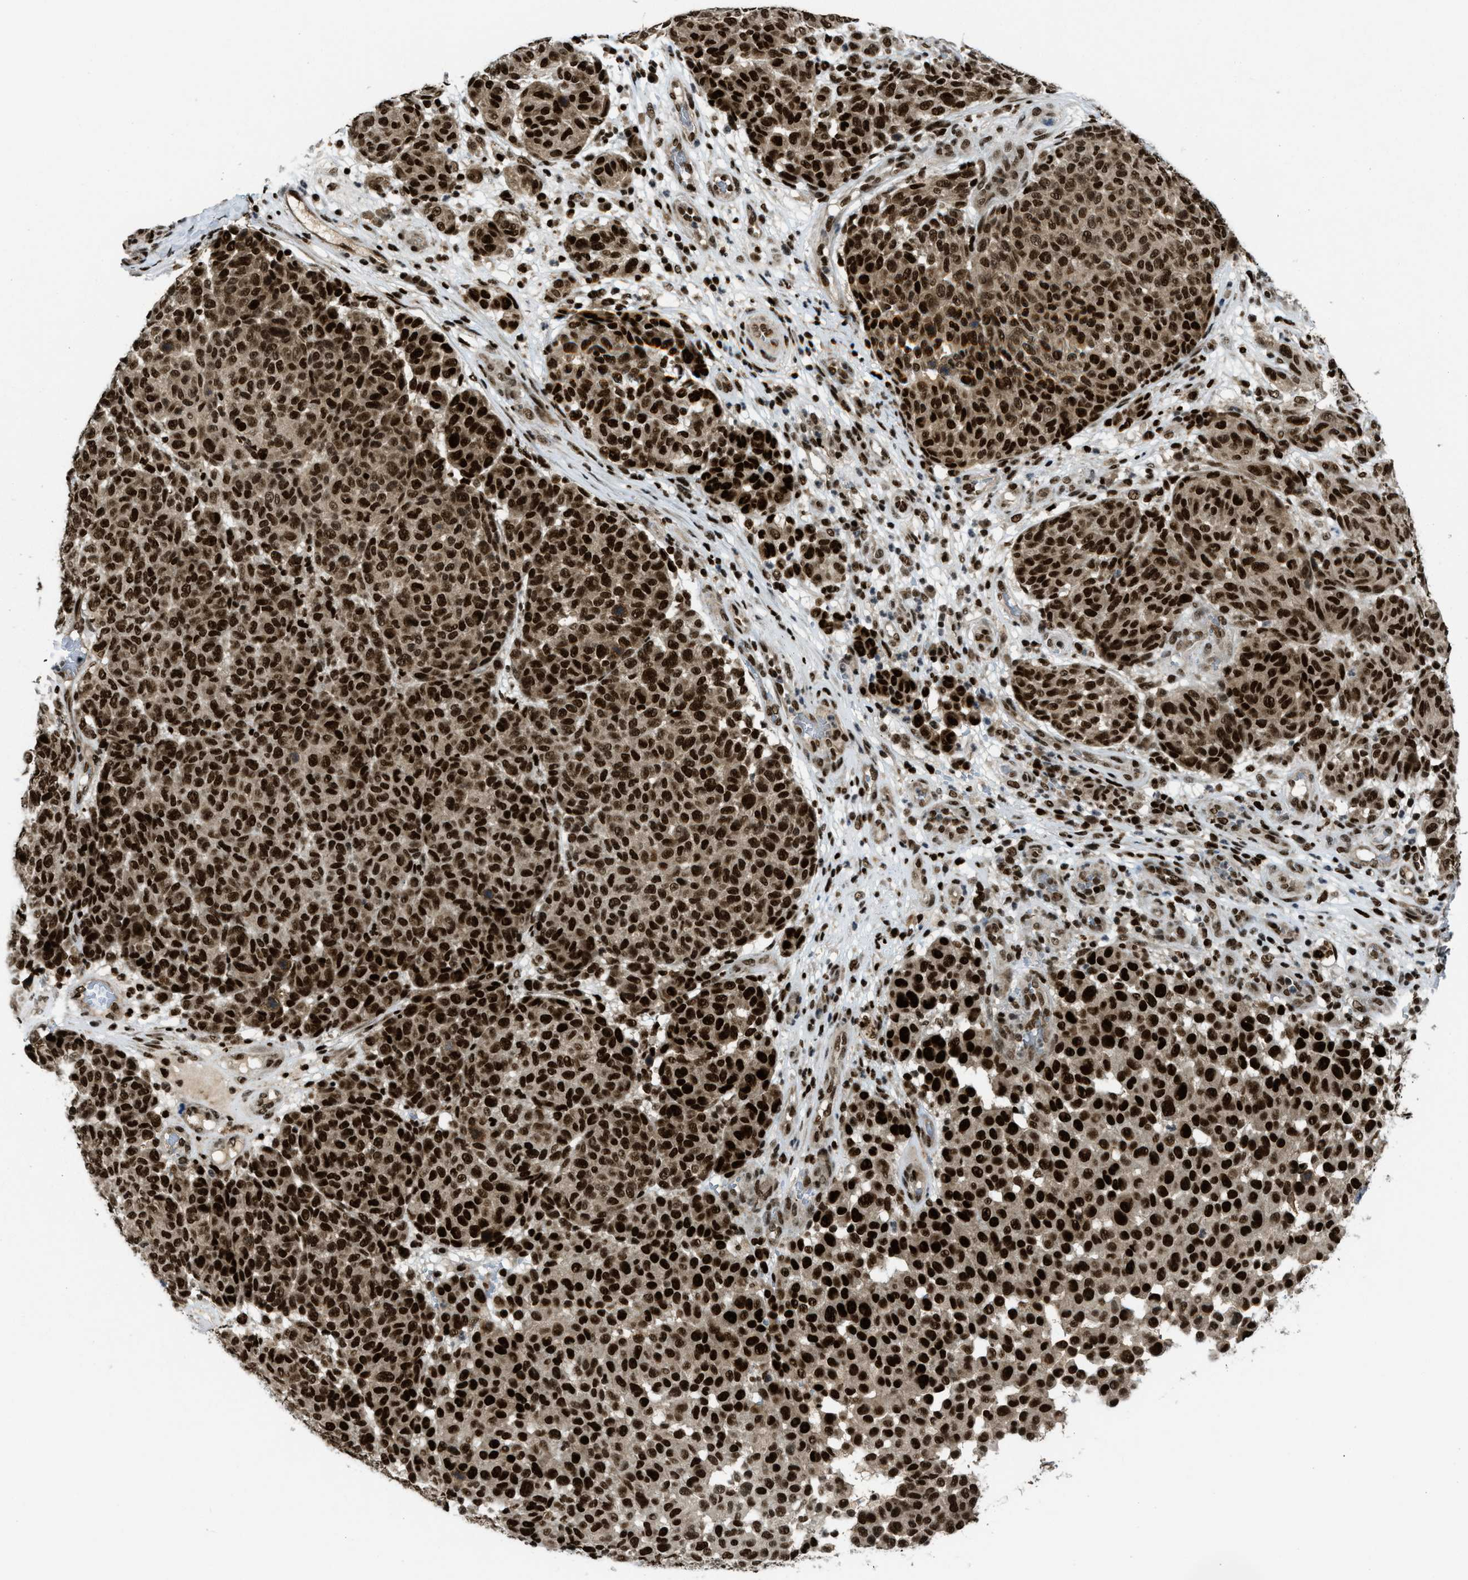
{"staining": {"intensity": "strong", "quantity": ">75%", "location": "nuclear"}, "tissue": "melanoma", "cell_type": "Tumor cells", "image_type": "cancer", "snomed": [{"axis": "morphology", "description": "Malignant melanoma, NOS"}, {"axis": "topography", "description": "Skin"}], "caption": "A photomicrograph of human melanoma stained for a protein displays strong nuclear brown staining in tumor cells. (Stains: DAB in brown, nuclei in blue, Microscopy: brightfield microscopy at high magnification).", "gene": "RFX5", "patient": {"sex": "male", "age": 59}}